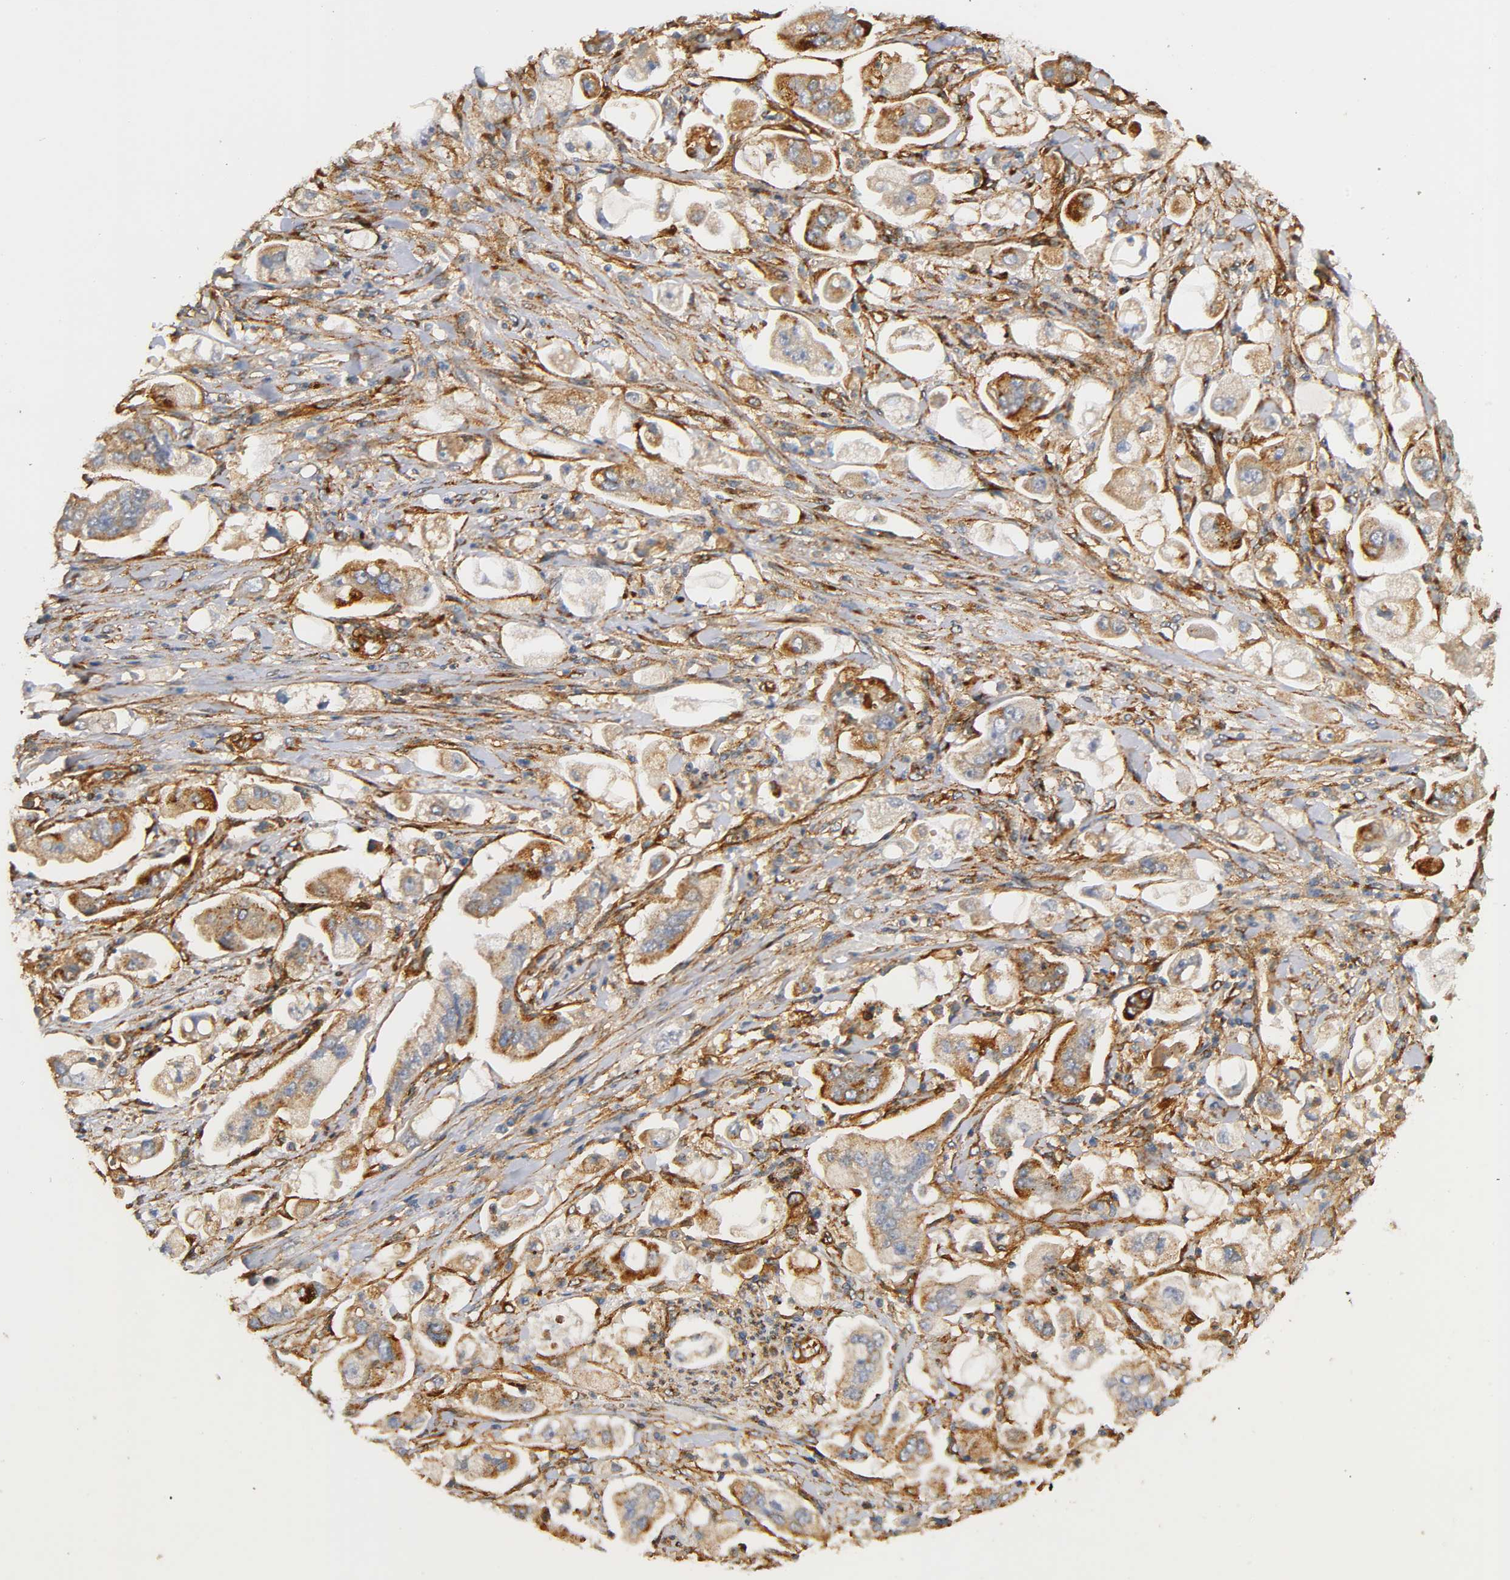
{"staining": {"intensity": "strong", "quantity": ">75%", "location": "cytoplasmic/membranous"}, "tissue": "stomach cancer", "cell_type": "Tumor cells", "image_type": "cancer", "snomed": [{"axis": "morphology", "description": "Adenocarcinoma, NOS"}, {"axis": "topography", "description": "Stomach"}], "caption": "Stomach cancer (adenocarcinoma) tissue demonstrates strong cytoplasmic/membranous positivity in approximately >75% of tumor cells, visualized by immunohistochemistry.", "gene": "IFITM3", "patient": {"sex": "male", "age": 62}}